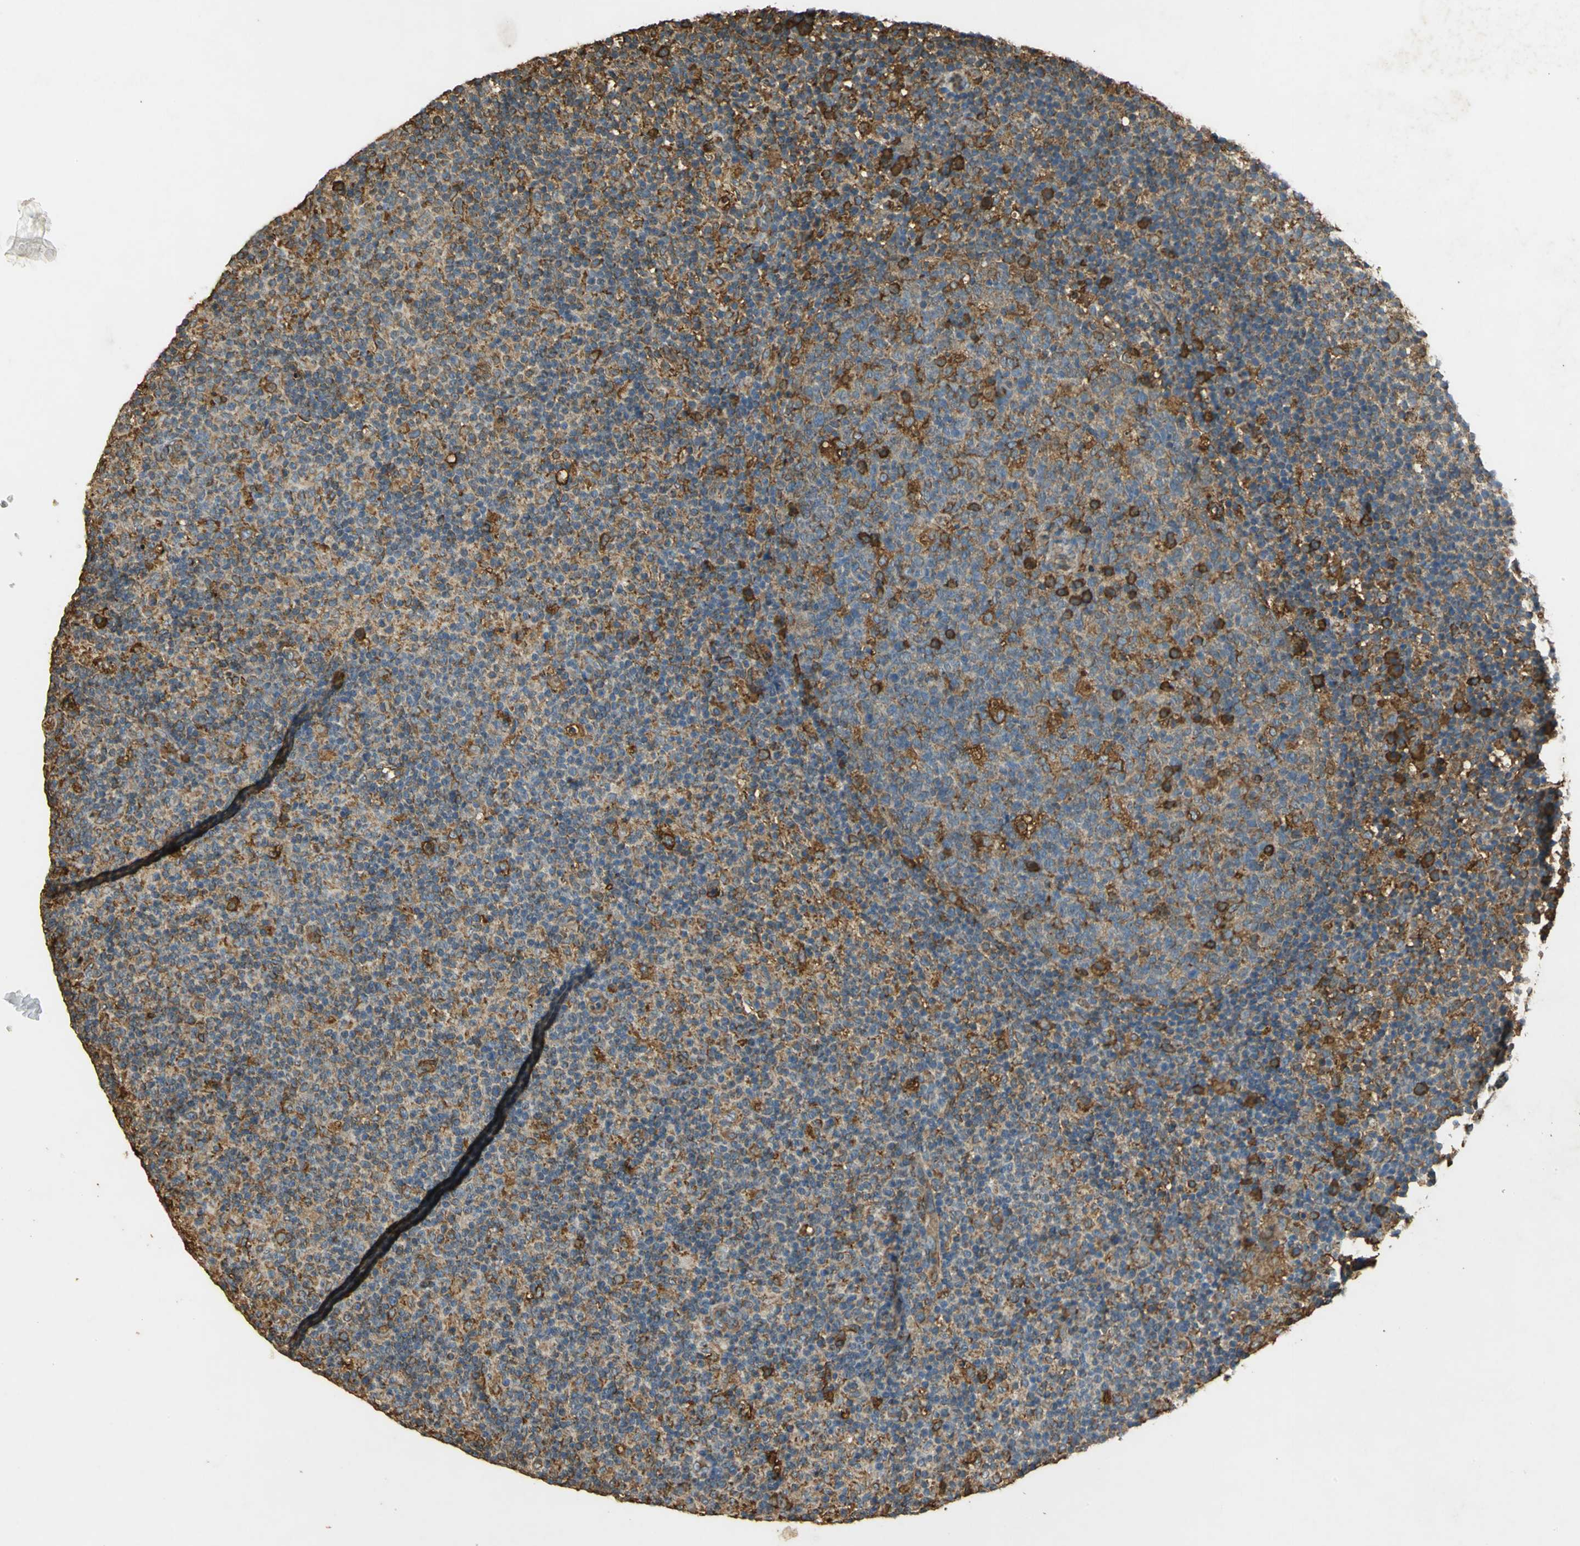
{"staining": {"intensity": "moderate", "quantity": "25%-75%", "location": "cytoplasmic/membranous"}, "tissue": "lymph node", "cell_type": "Germinal center cells", "image_type": "normal", "snomed": [{"axis": "morphology", "description": "Normal tissue, NOS"}, {"axis": "morphology", "description": "Inflammation, NOS"}, {"axis": "topography", "description": "Lymph node"}], "caption": "The image displays a brown stain indicating the presence of a protein in the cytoplasmic/membranous of germinal center cells in lymph node. The staining was performed using DAB to visualize the protein expression in brown, while the nuclei were stained in blue with hematoxylin (Magnification: 20x).", "gene": "HSP90B1", "patient": {"sex": "male", "age": 55}}